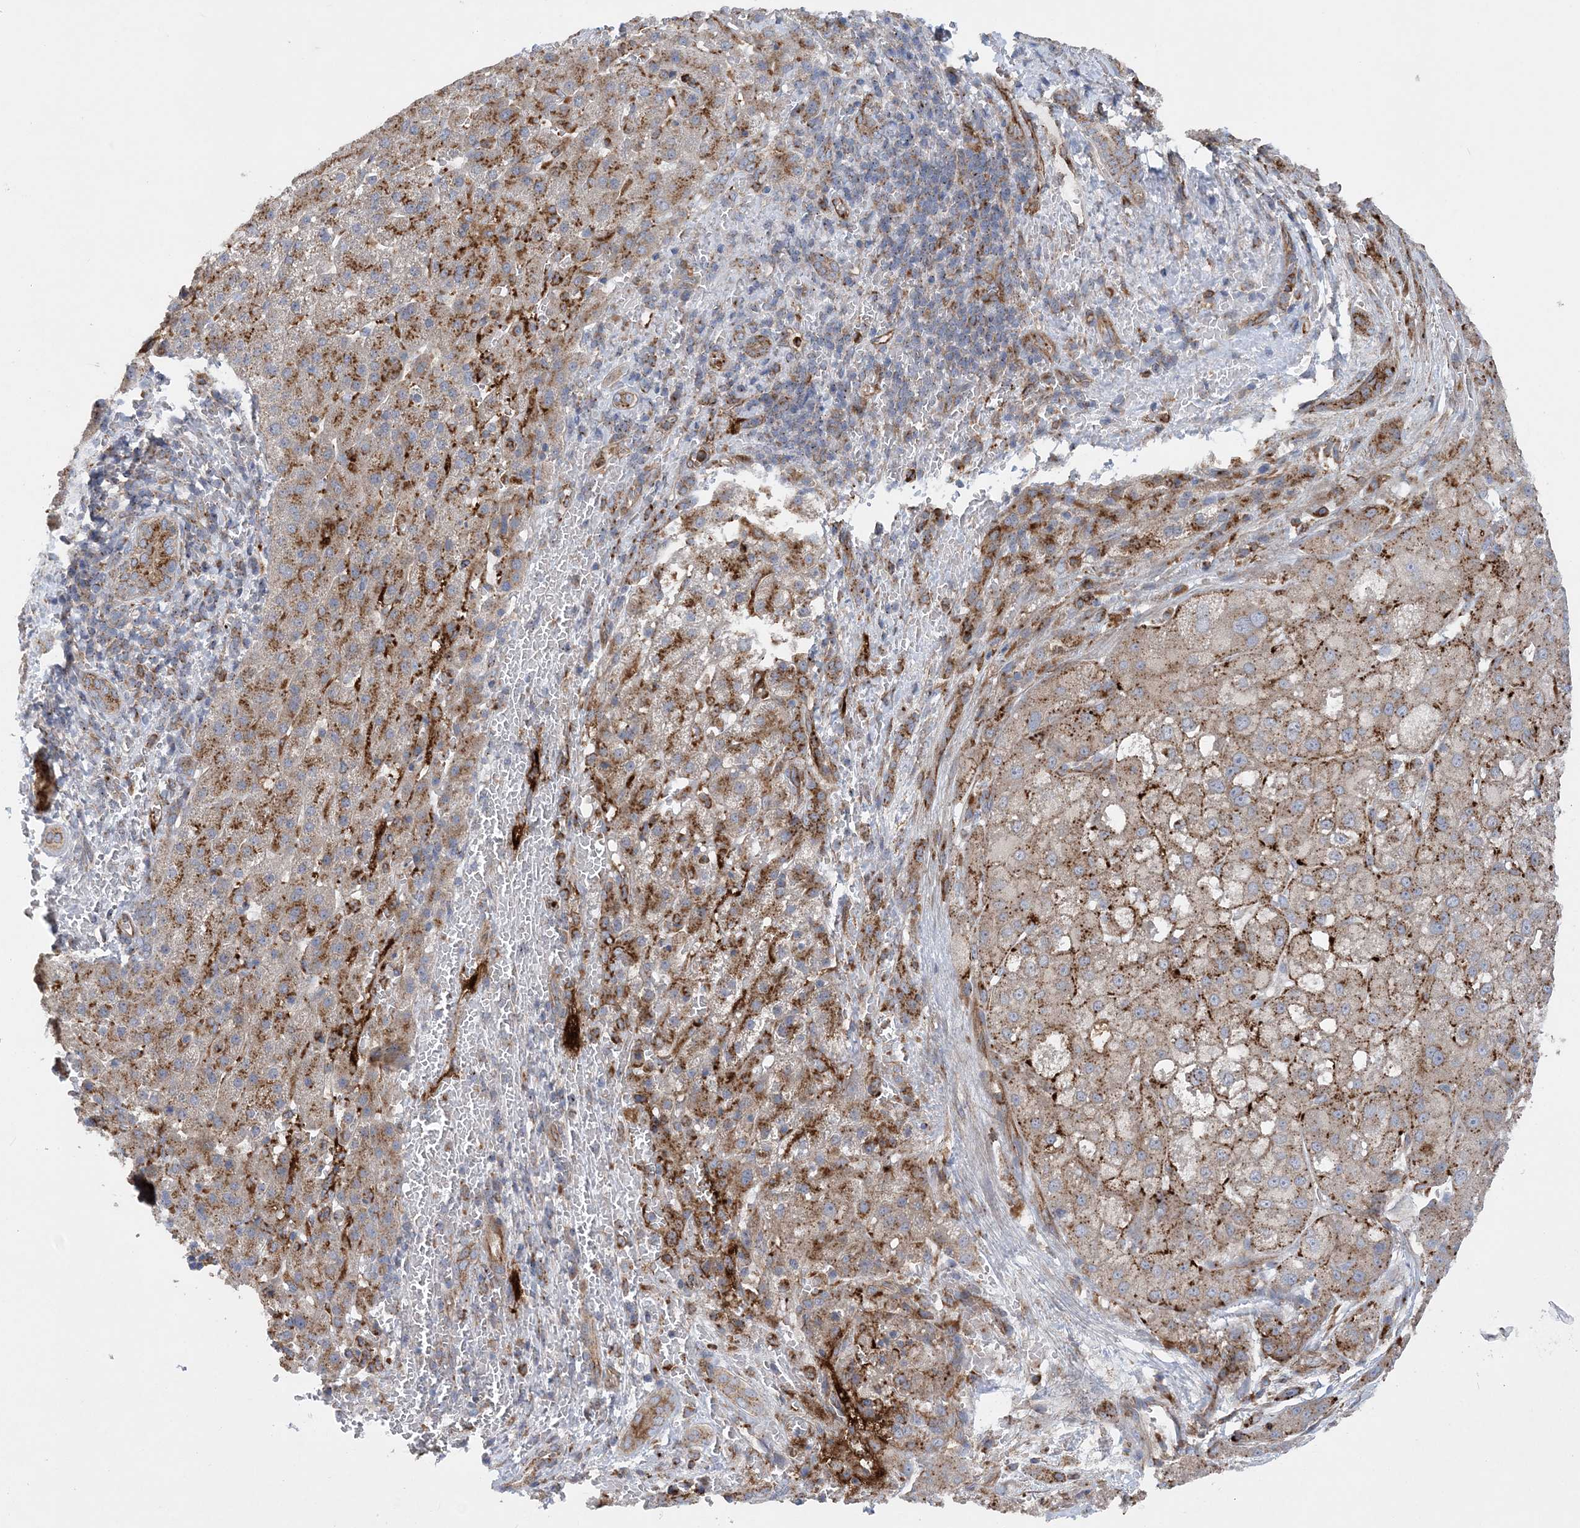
{"staining": {"intensity": "moderate", "quantity": ">75%", "location": "cytoplasmic/membranous"}, "tissue": "liver cancer", "cell_type": "Tumor cells", "image_type": "cancer", "snomed": [{"axis": "morphology", "description": "Carcinoma, Hepatocellular, NOS"}, {"axis": "topography", "description": "Liver"}], "caption": "Immunohistochemical staining of human liver cancer (hepatocellular carcinoma) shows moderate cytoplasmic/membranous protein expression in about >75% of tumor cells.", "gene": "PTTG1IP", "patient": {"sex": "male", "age": 57}}